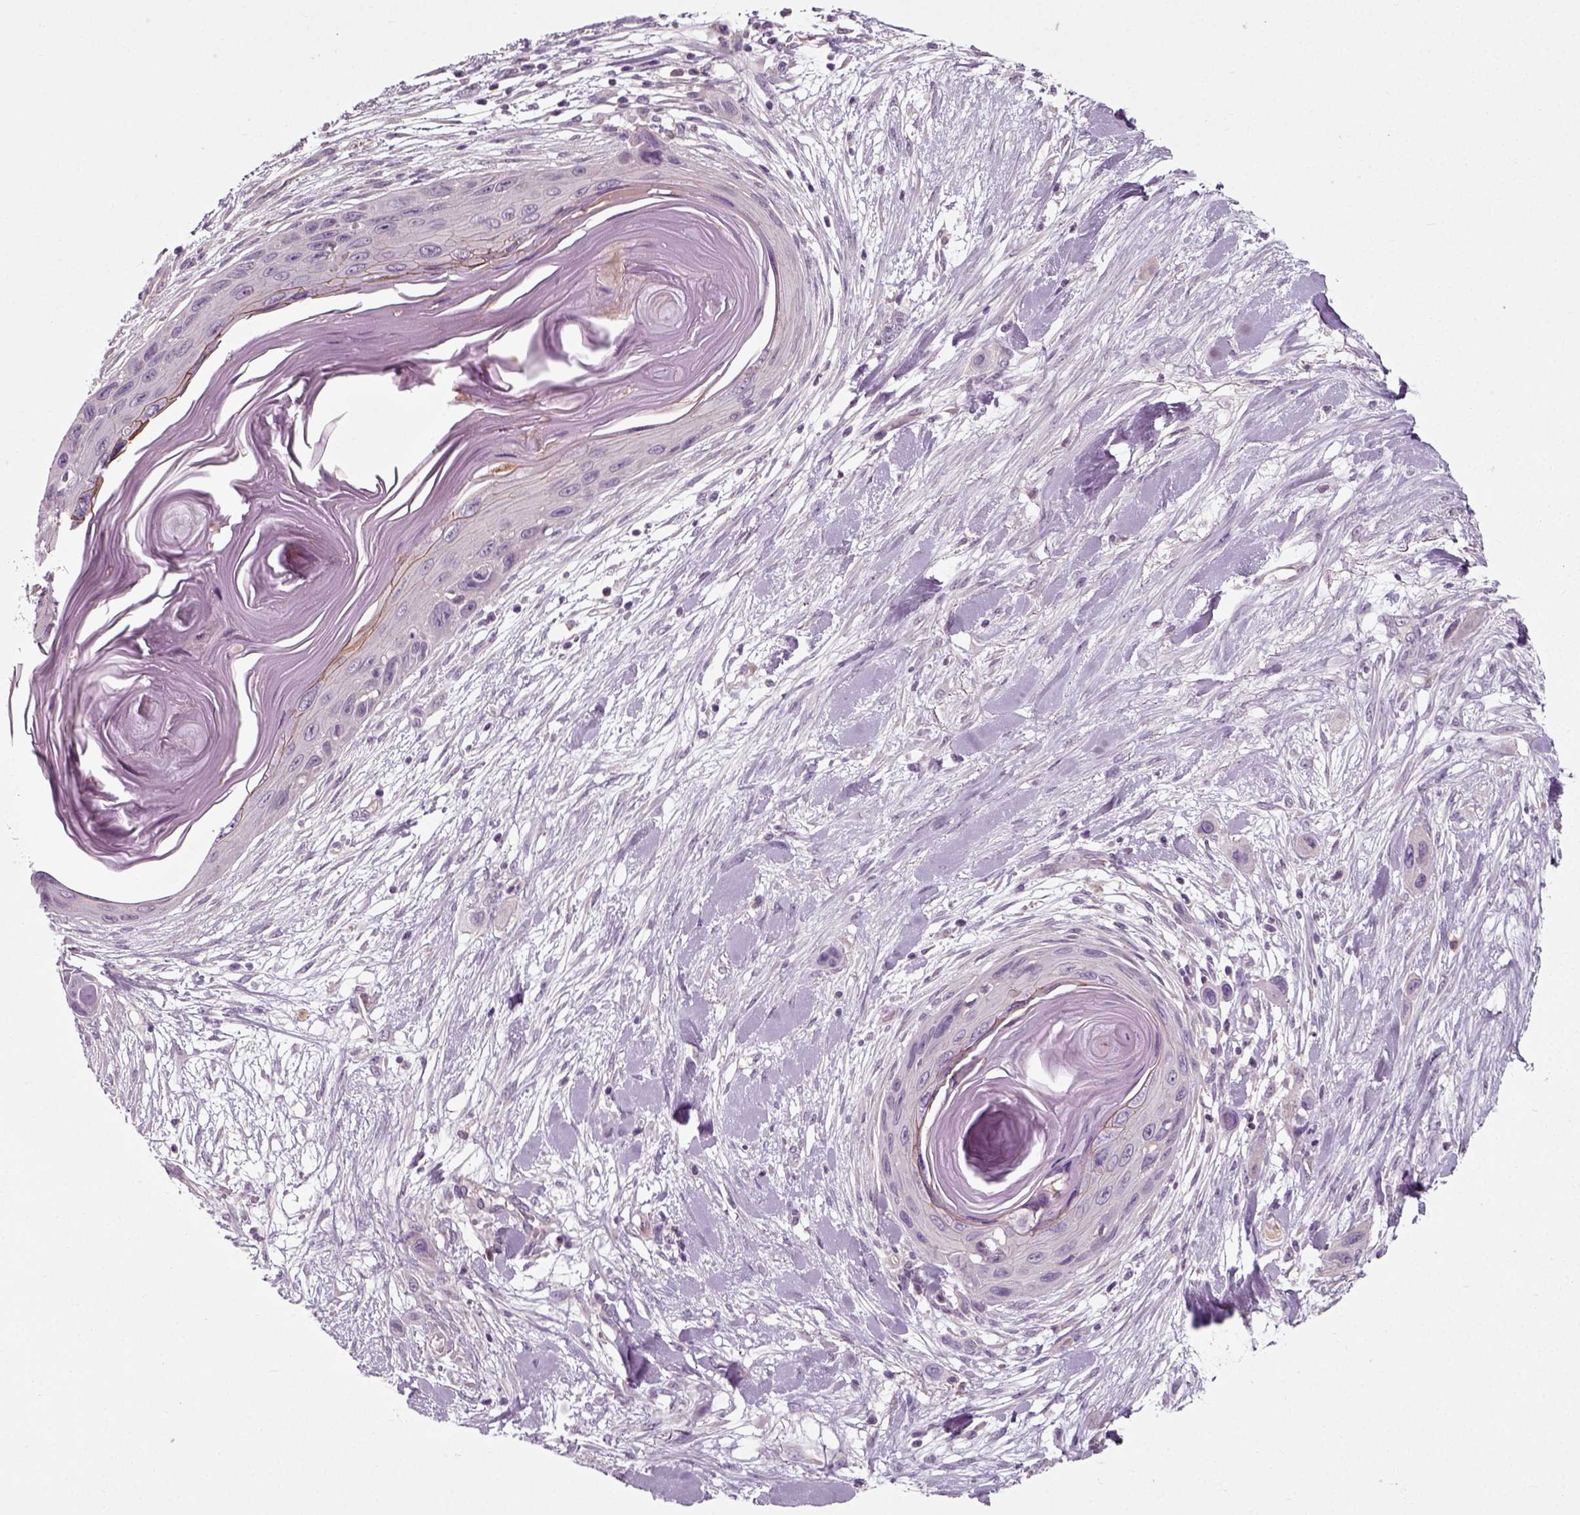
{"staining": {"intensity": "weak", "quantity": "<25%", "location": "cytoplasmic/membranous"}, "tissue": "skin cancer", "cell_type": "Tumor cells", "image_type": "cancer", "snomed": [{"axis": "morphology", "description": "Squamous cell carcinoma, NOS"}, {"axis": "topography", "description": "Skin"}], "caption": "Micrograph shows no protein expression in tumor cells of skin cancer (squamous cell carcinoma) tissue.", "gene": "RND2", "patient": {"sex": "male", "age": 79}}